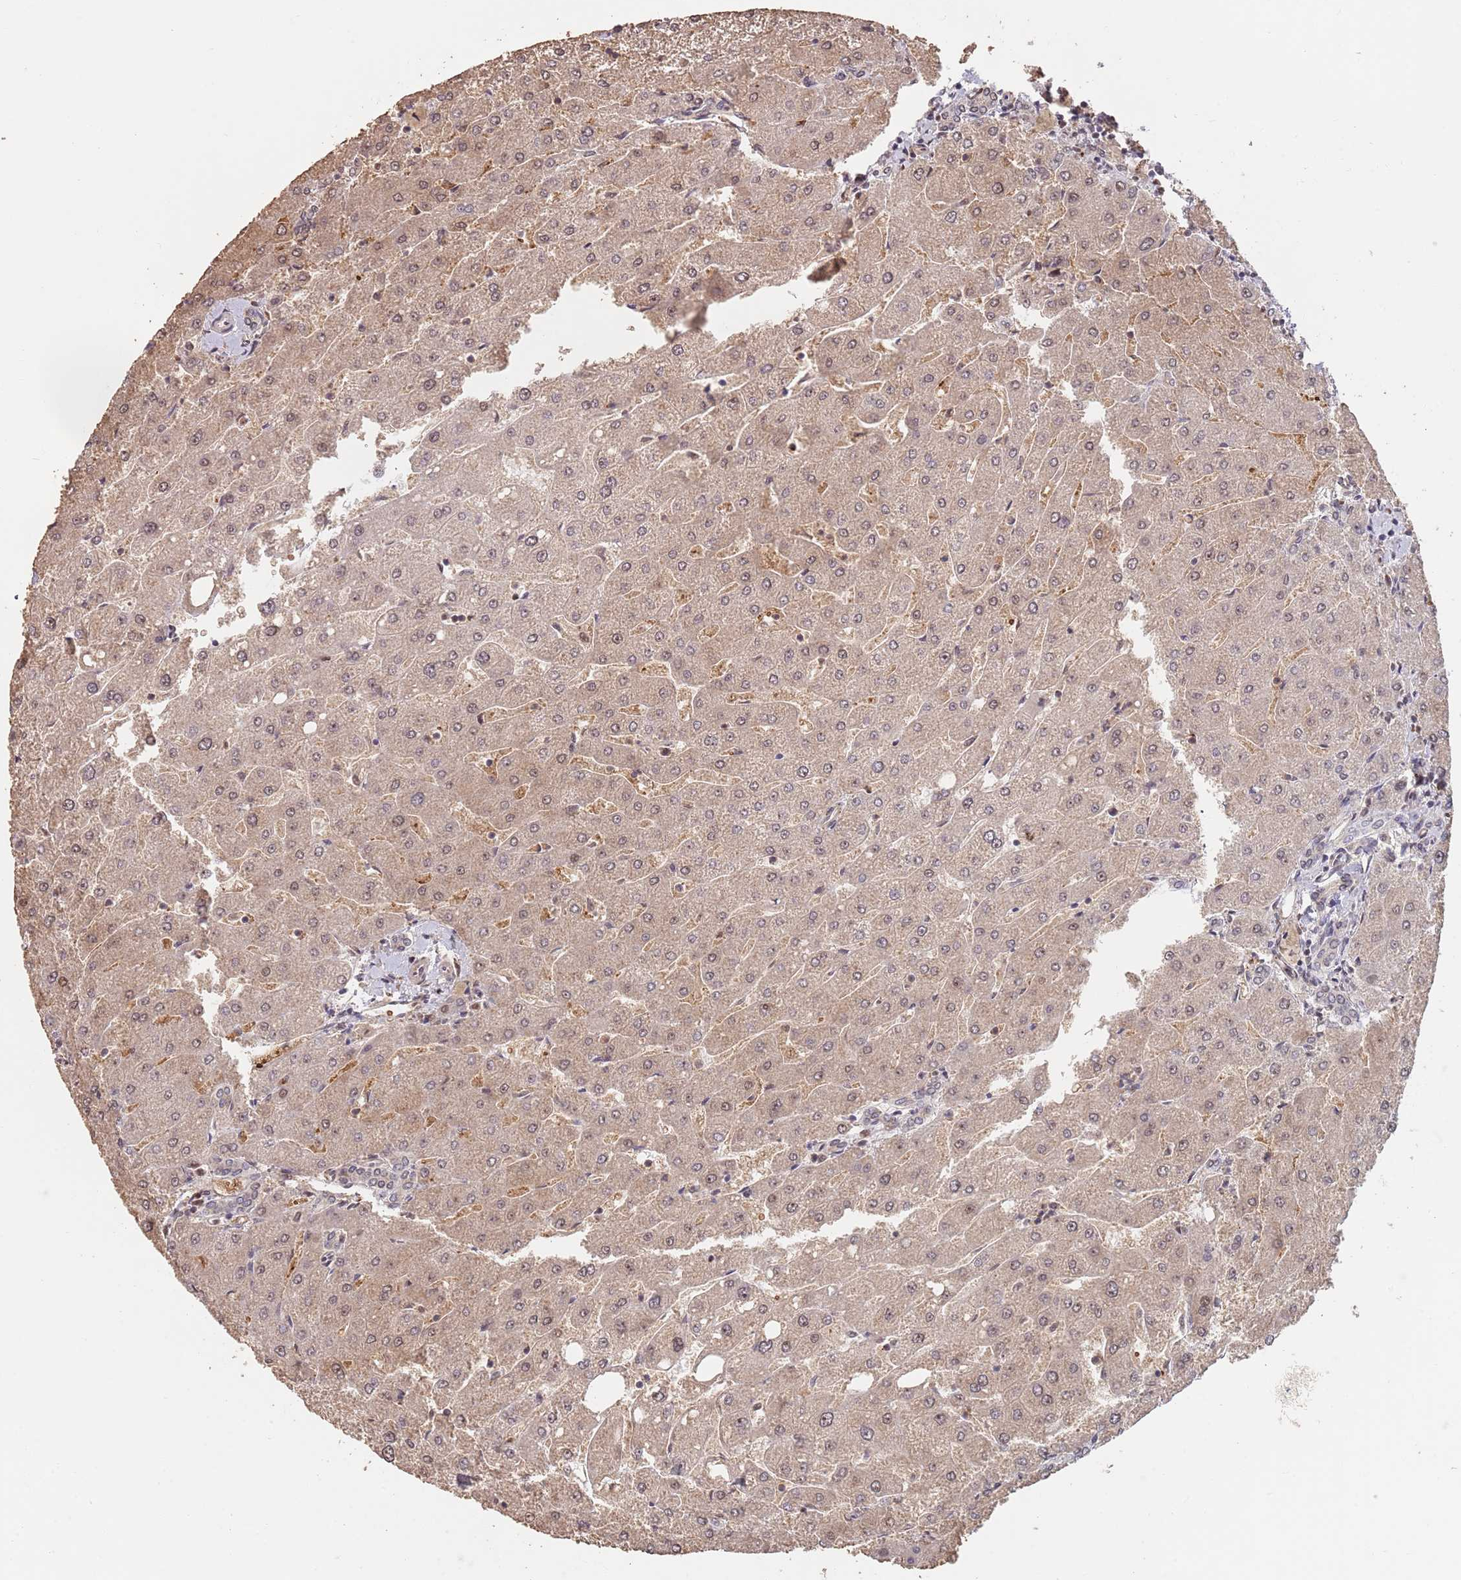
{"staining": {"intensity": "weak", "quantity": "25%-75%", "location": "nuclear"}, "tissue": "liver", "cell_type": "Cholangiocytes", "image_type": "normal", "snomed": [{"axis": "morphology", "description": "Normal tissue, NOS"}, {"axis": "topography", "description": "Liver"}], "caption": "DAB (3,3'-diaminobenzidine) immunohistochemical staining of unremarkable liver reveals weak nuclear protein expression in approximately 25%-75% of cholangiocytes.", "gene": "RFXANK", "patient": {"sex": "male", "age": 67}}